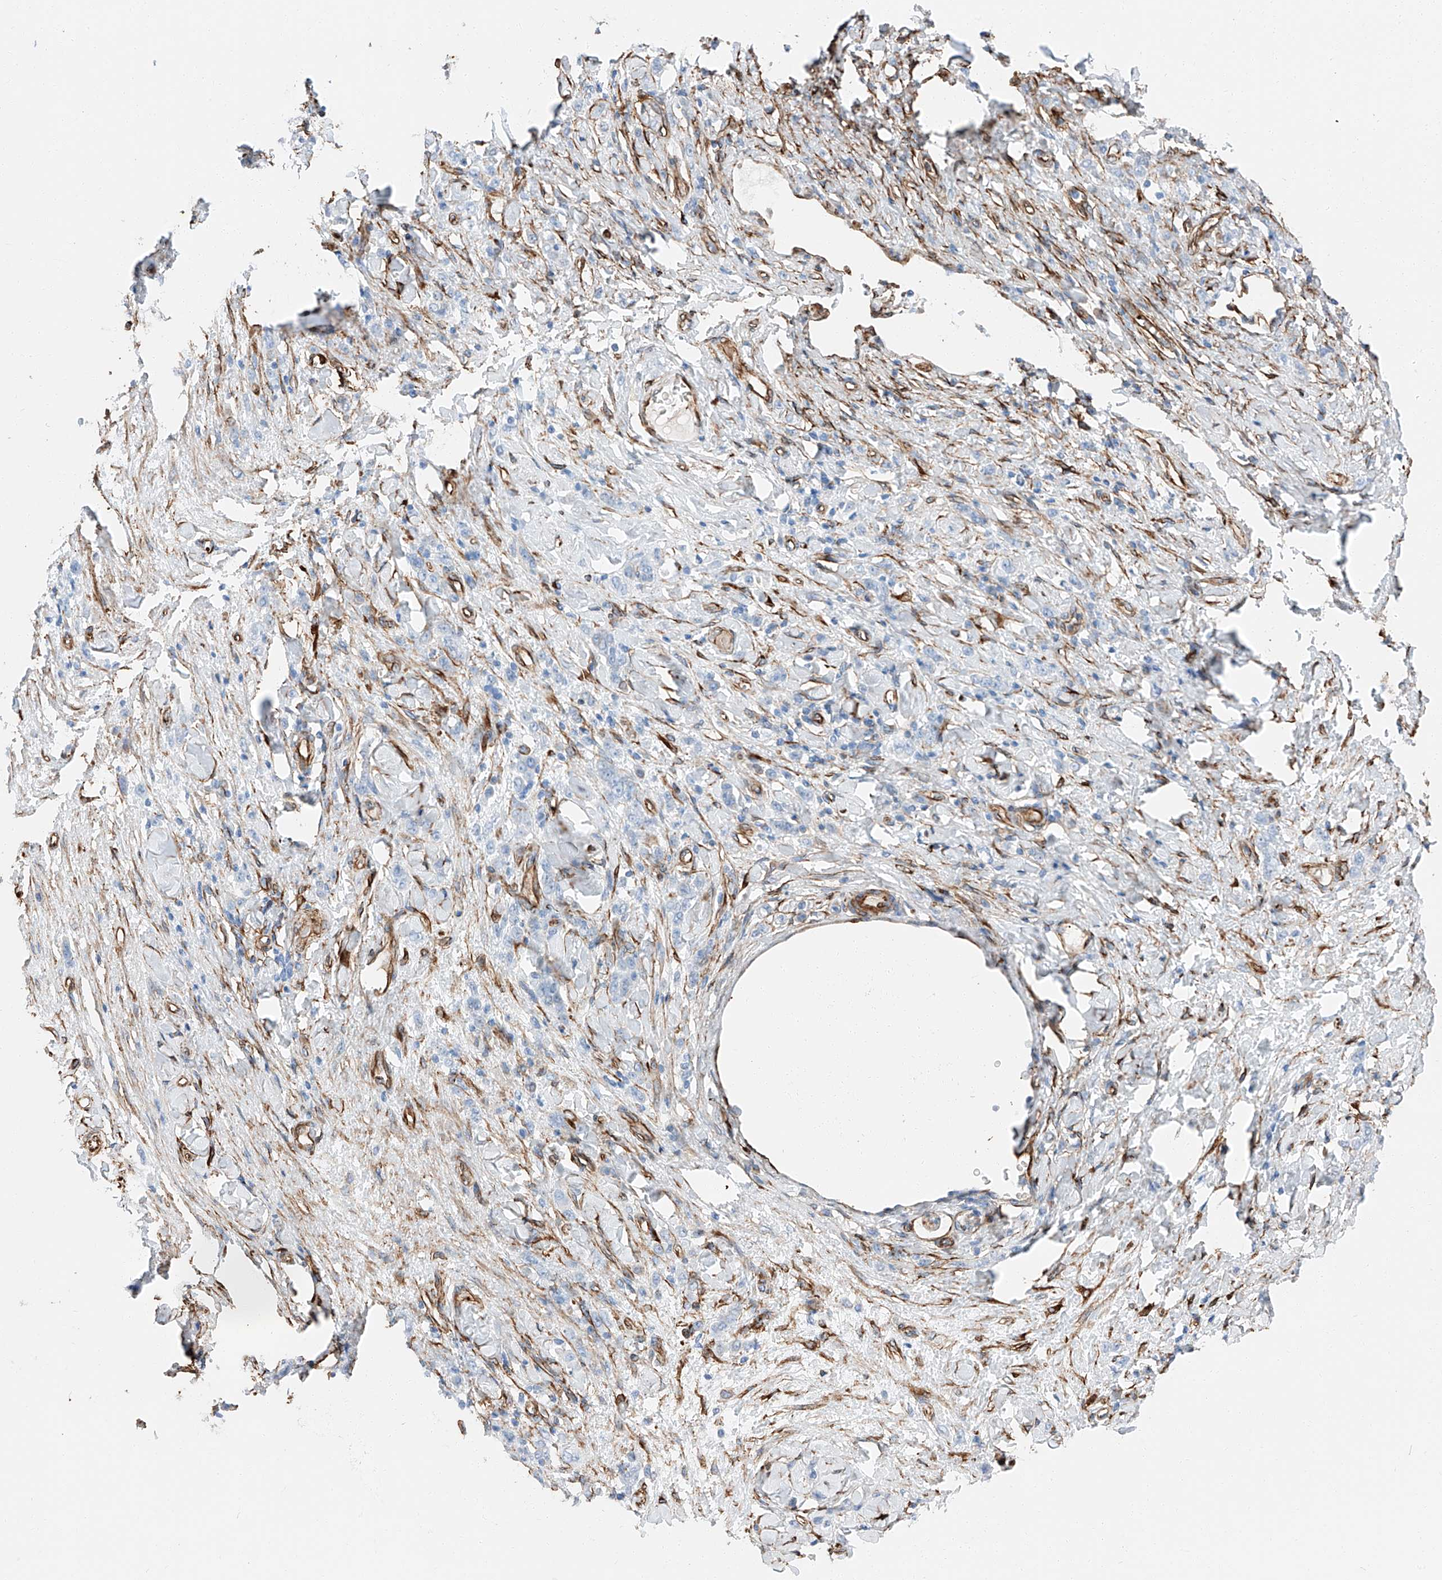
{"staining": {"intensity": "negative", "quantity": "none", "location": "none"}, "tissue": "stomach cancer", "cell_type": "Tumor cells", "image_type": "cancer", "snomed": [{"axis": "morphology", "description": "Normal tissue, NOS"}, {"axis": "morphology", "description": "Adenocarcinoma, NOS"}, {"axis": "topography", "description": "Stomach"}], "caption": "The immunohistochemistry histopathology image has no significant positivity in tumor cells of stomach adenocarcinoma tissue.", "gene": "ZNF804A", "patient": {"sex": "male", "age": 82}}